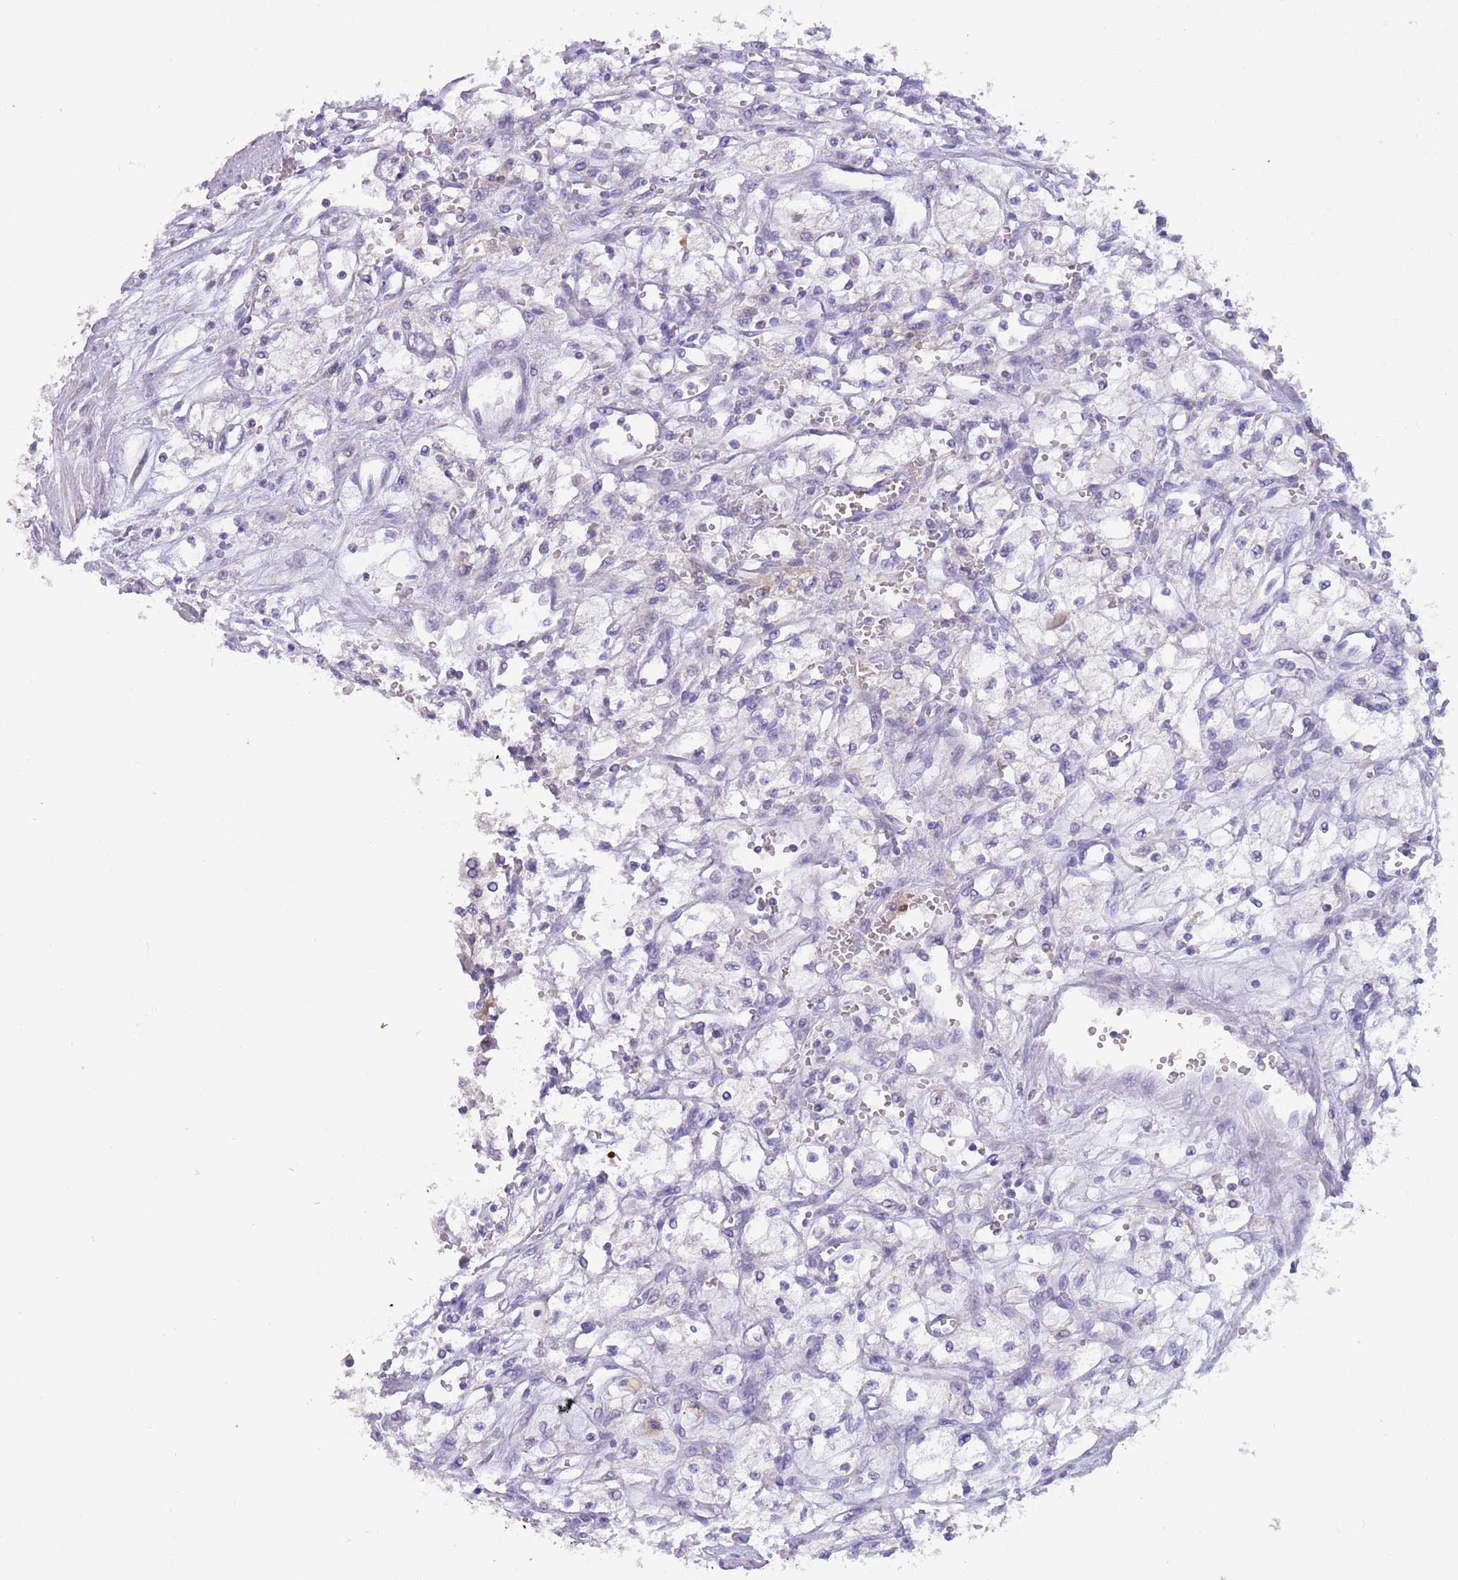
{"staining": {"intensity": "negative", "quantity": "none", "location": "none"}, "tissue": "renal cancer", "cell_type": "Tumor cells", "image_type": "cancer", "snomed": [{"axis": "morphology", "description": "Adenocarcinoma, NOS"}, {"axis": "topography", "description": "Kidney"}], "caption": "A high-resolution histopathology image shows immunohistochemistry (IHC) staining of renal adenocarcinoma, which exhibits no significant staining in tumor cells.", "gene": "DDHD1", "patient": {"sex": "male", "age": 59}}